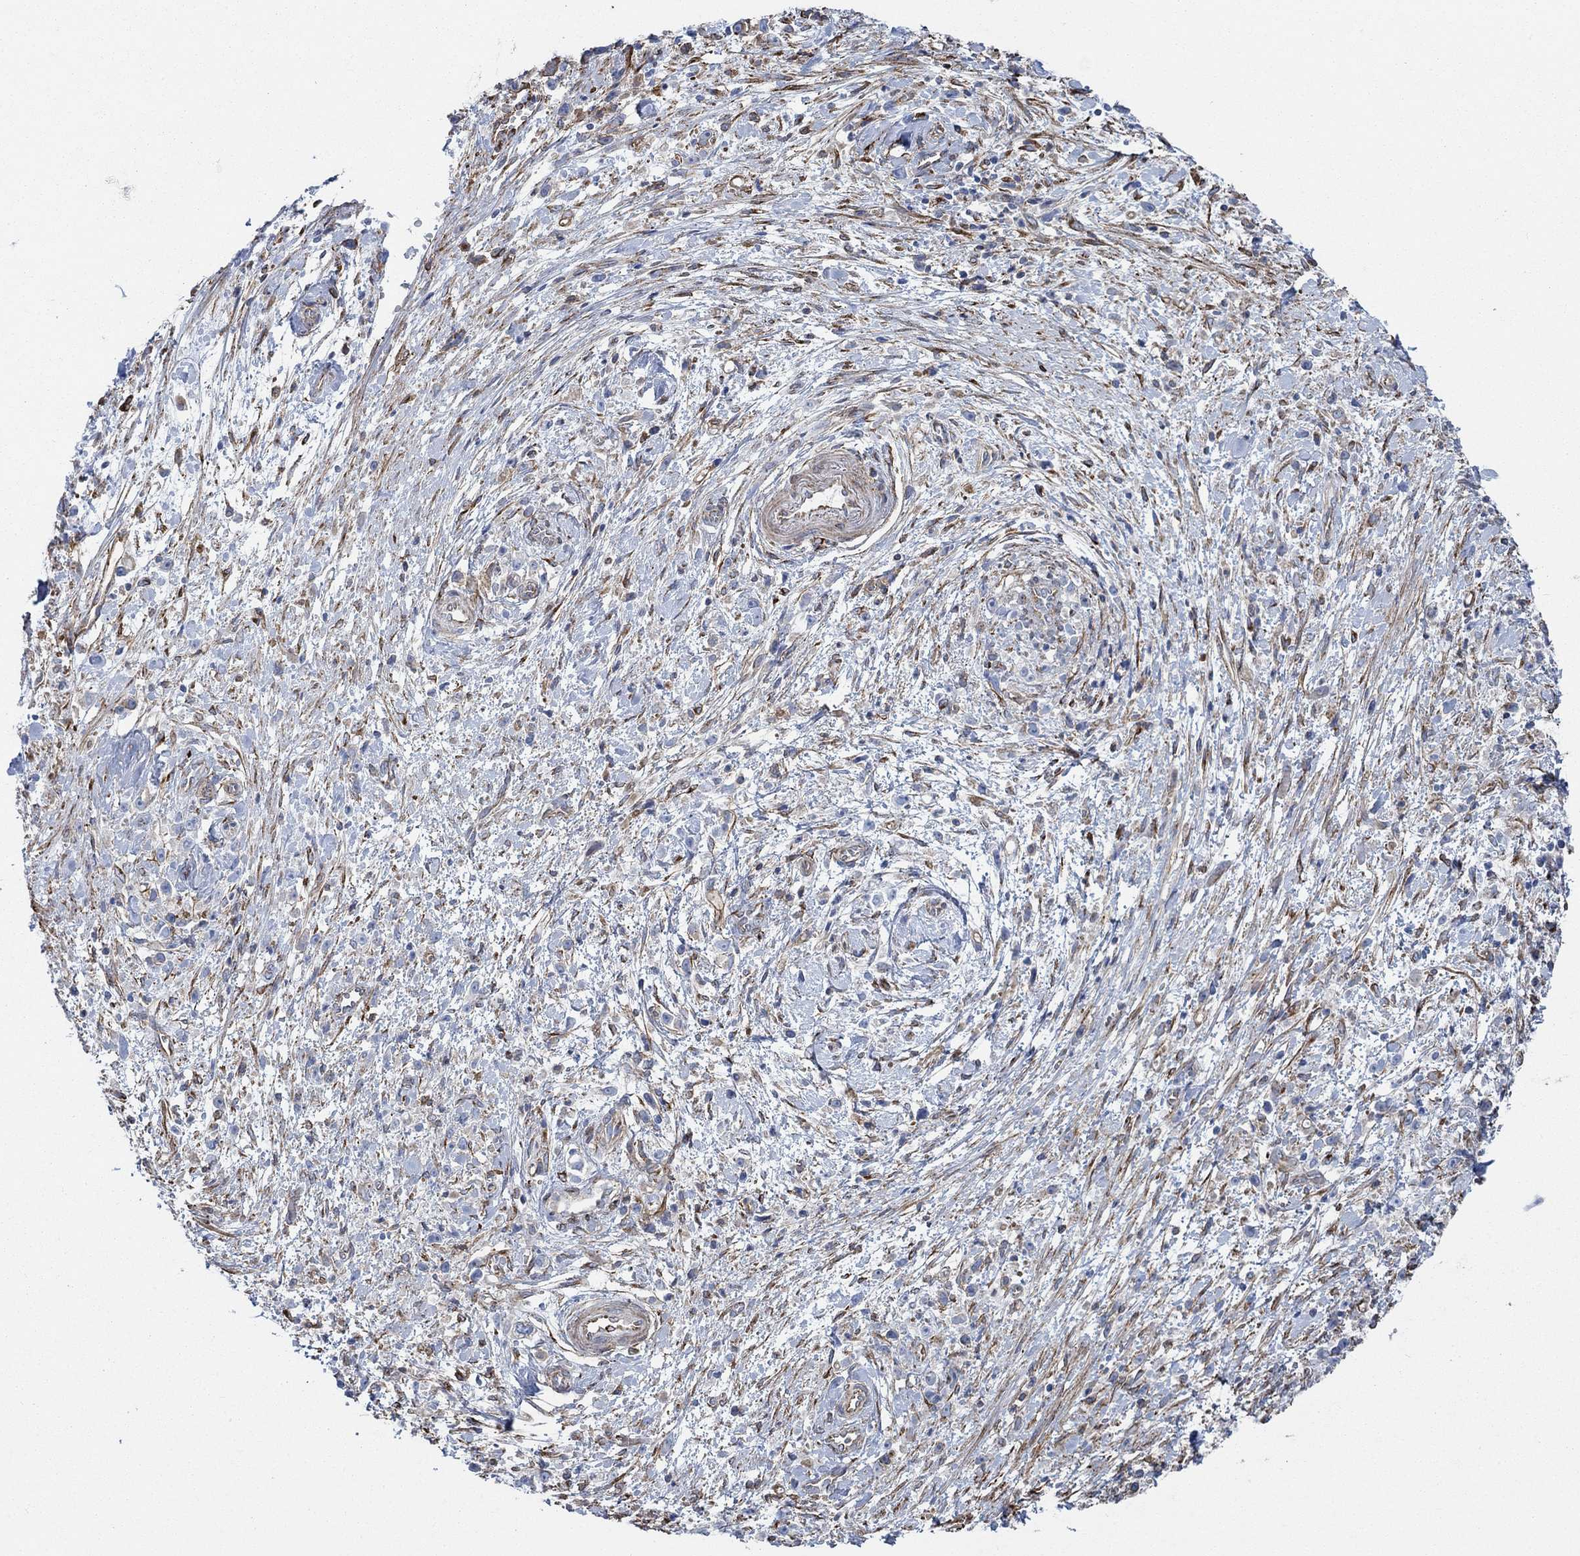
{"staining": {"intensity": "negative", "quantity": "none", "location": "none"}, "tissue": "stomach cancer", "cell_type": "Tumor cells", "image_type": "cancer", "snomed": [{"axis": "morphology", "description": "Adenocarcinoma, NOS"}, {"axis": "topography", "description": "Stomach"}], "caption": "High magnification brightfield microscopy of adenocarcinoma (stomach) stained with DAB (3,3'-diaminobenzidine) (brown) and counterstained with hematoxylin (blue): tumor cells show no significant staining.", "gene": "STC2", "patient": {"sex": "female", "age": 59}}